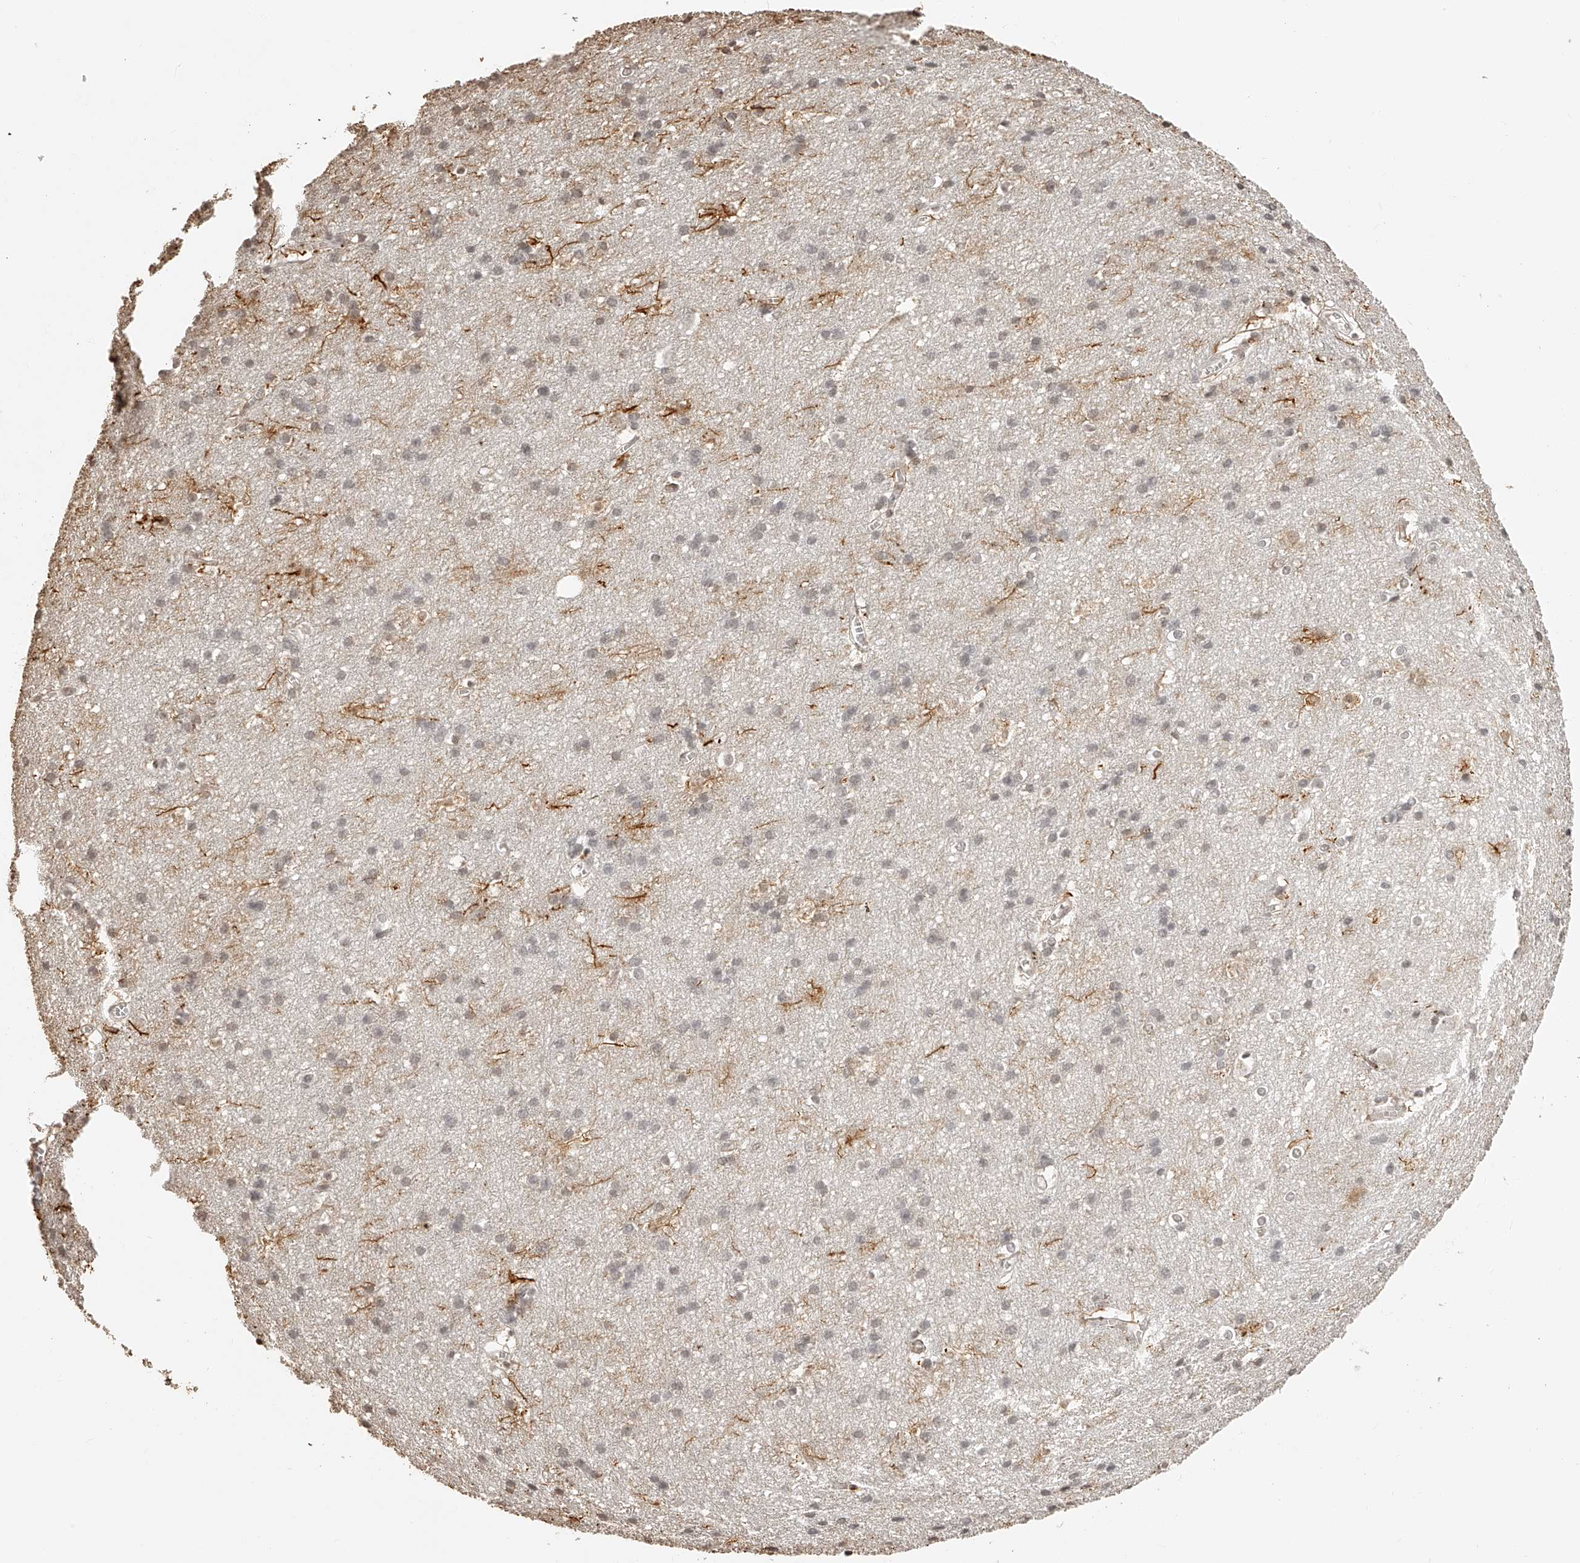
{"staining": {"intensity": "moderate", "quantity": "25%-75%", "location": "cytoplasmic/membranous"}, "tissue": "cerebral cortex", "cell_type": "Endothelial cells", "image_type": "normal", "snomed": [{"axis": "morphology", "description": "Normal tissue, NOS"}, {"axis": "topography", "description": "Cerebral cortex"}], "caption": "DAB immunohistochemical staining of unremarkable cerebral cortex displays moderate cytoplasmic/membranous protein staining in approximately 25%-75% of endothelial cells. Using DAB (brown) and hematoxylin (blue) stains, captured at high magnification using brightfield microscopy.", "gene": "ZNF503", "patient": {"sex": "male", "age": 54}}